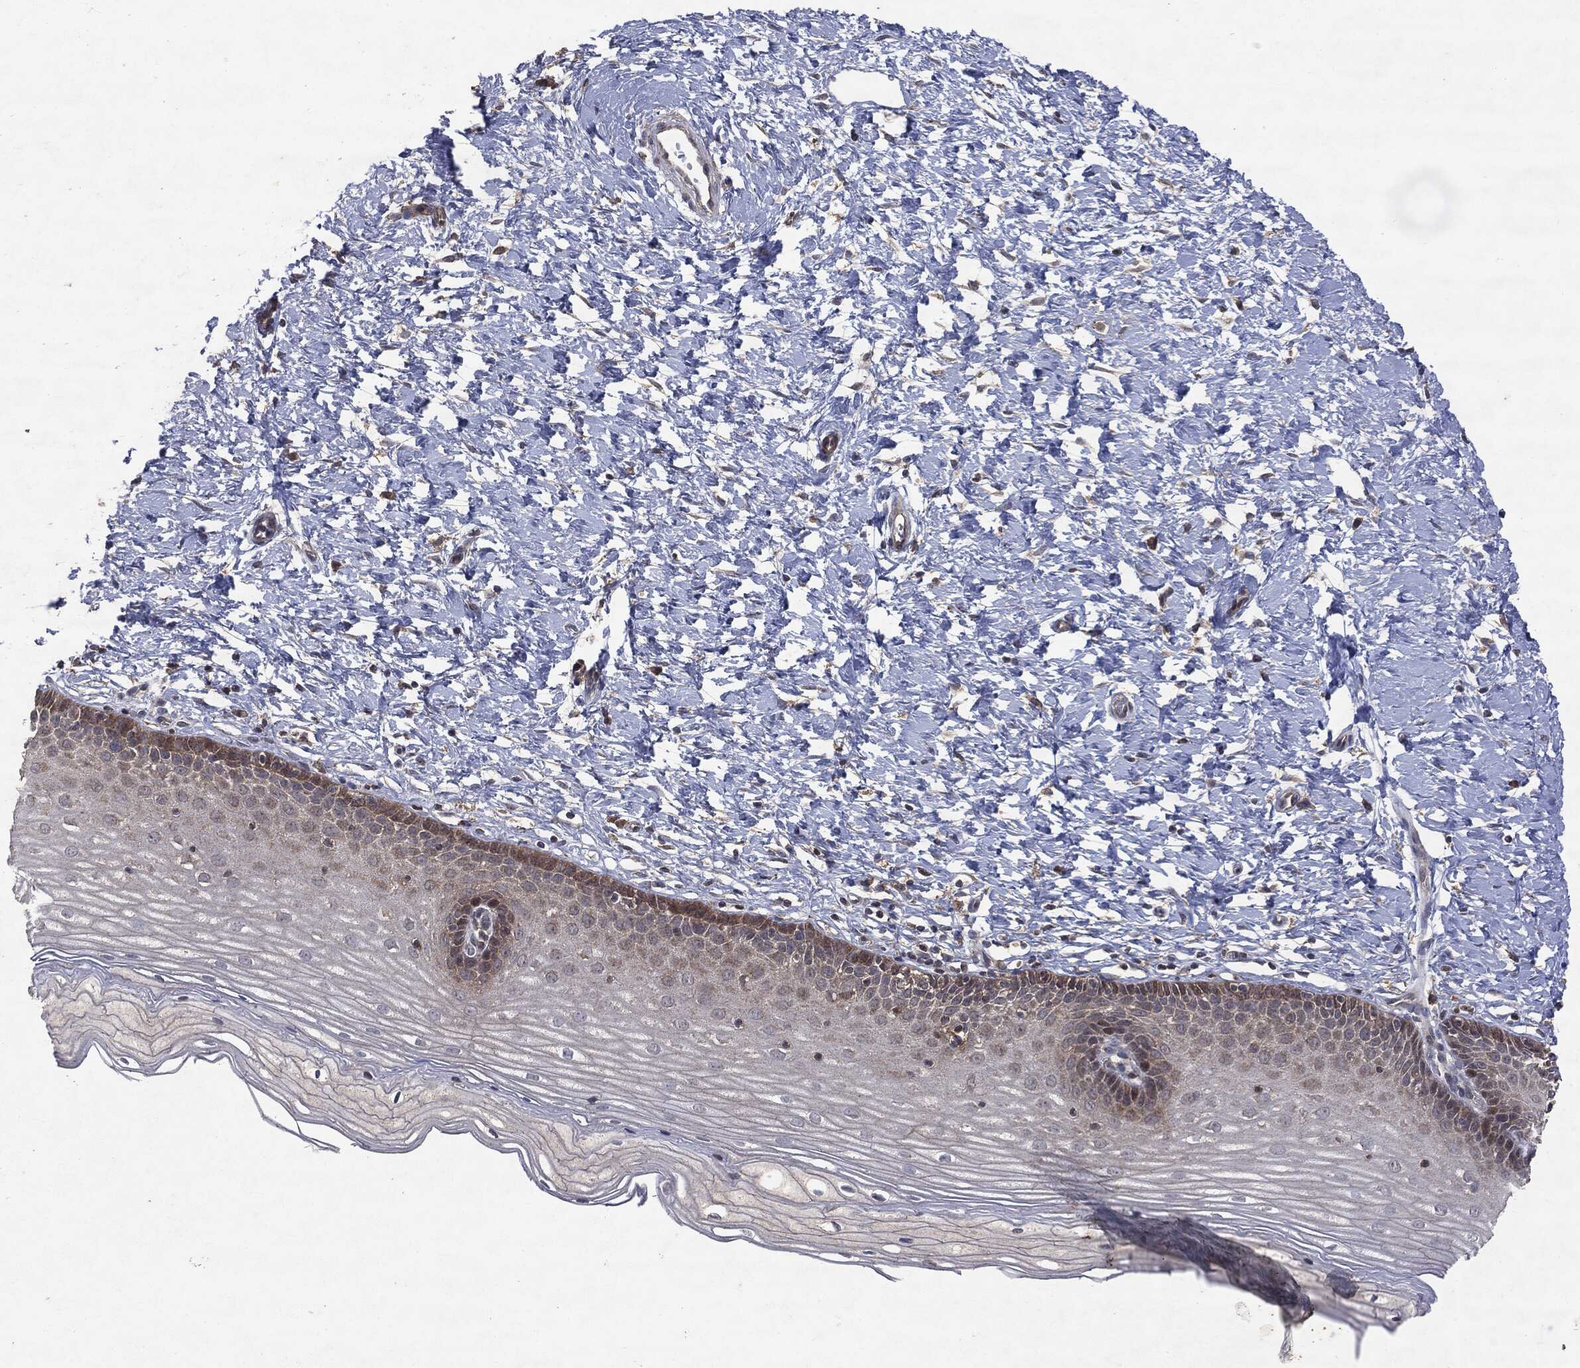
{"staining": {"intensity": "weak", "quantity": "<25%", "location": "cytoplasmic/membranous"}, "tissue": "cervix", "cell_type": "Glandular cells", "image_type": "normal", "snomed": [{"axis": "morphology", "description": "Normal tissue, NOS"}, {"axis": "topography", "description": "Cervix"}], "caption": "This is an IHC micrograph of unremarkable human cervix. There is no expression in glandular cells.", "gene": "PTEN", "patient": {"sex": "female", "age": 37}}